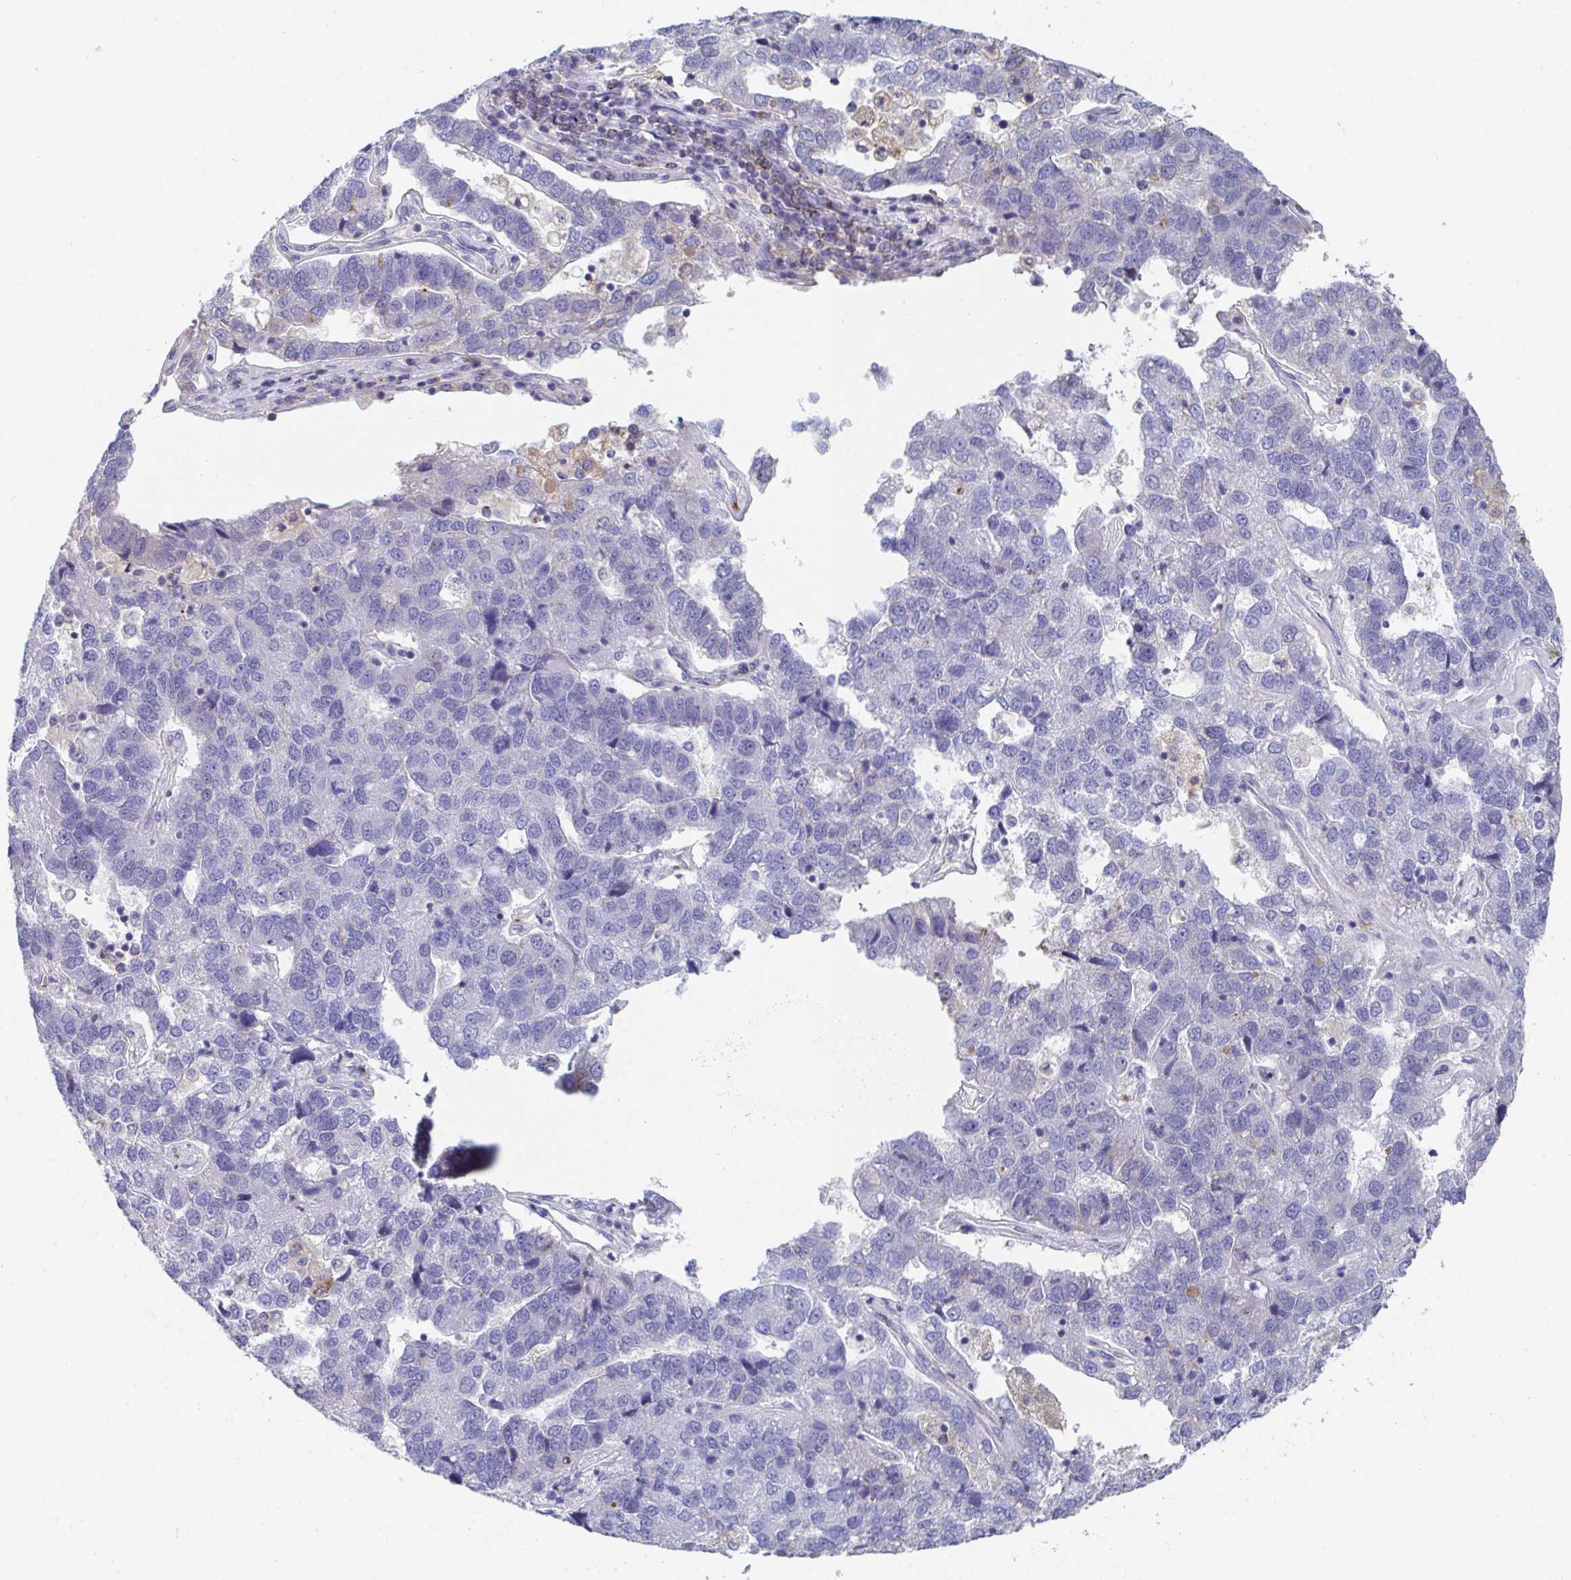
{"staining": {"intensity": "negative", "quantity": "none", "location": "none"}, "tissue": "pancreatic cancer", "cell_type": "Tumor cells", "image_type": "cancer", "snomed": [{"axis": "morphology", "description": "Adenocarcinoma, NOS"}, {"axis": "topography", "description": "Pancreas"}], "caption": "Pancreatic adenocarcinoma stained for a protein using immunohistochemistry exhibits no expression tumor cells.", "gene": "TAS2R39", "patient": {"sex": "female", "age": 61}}